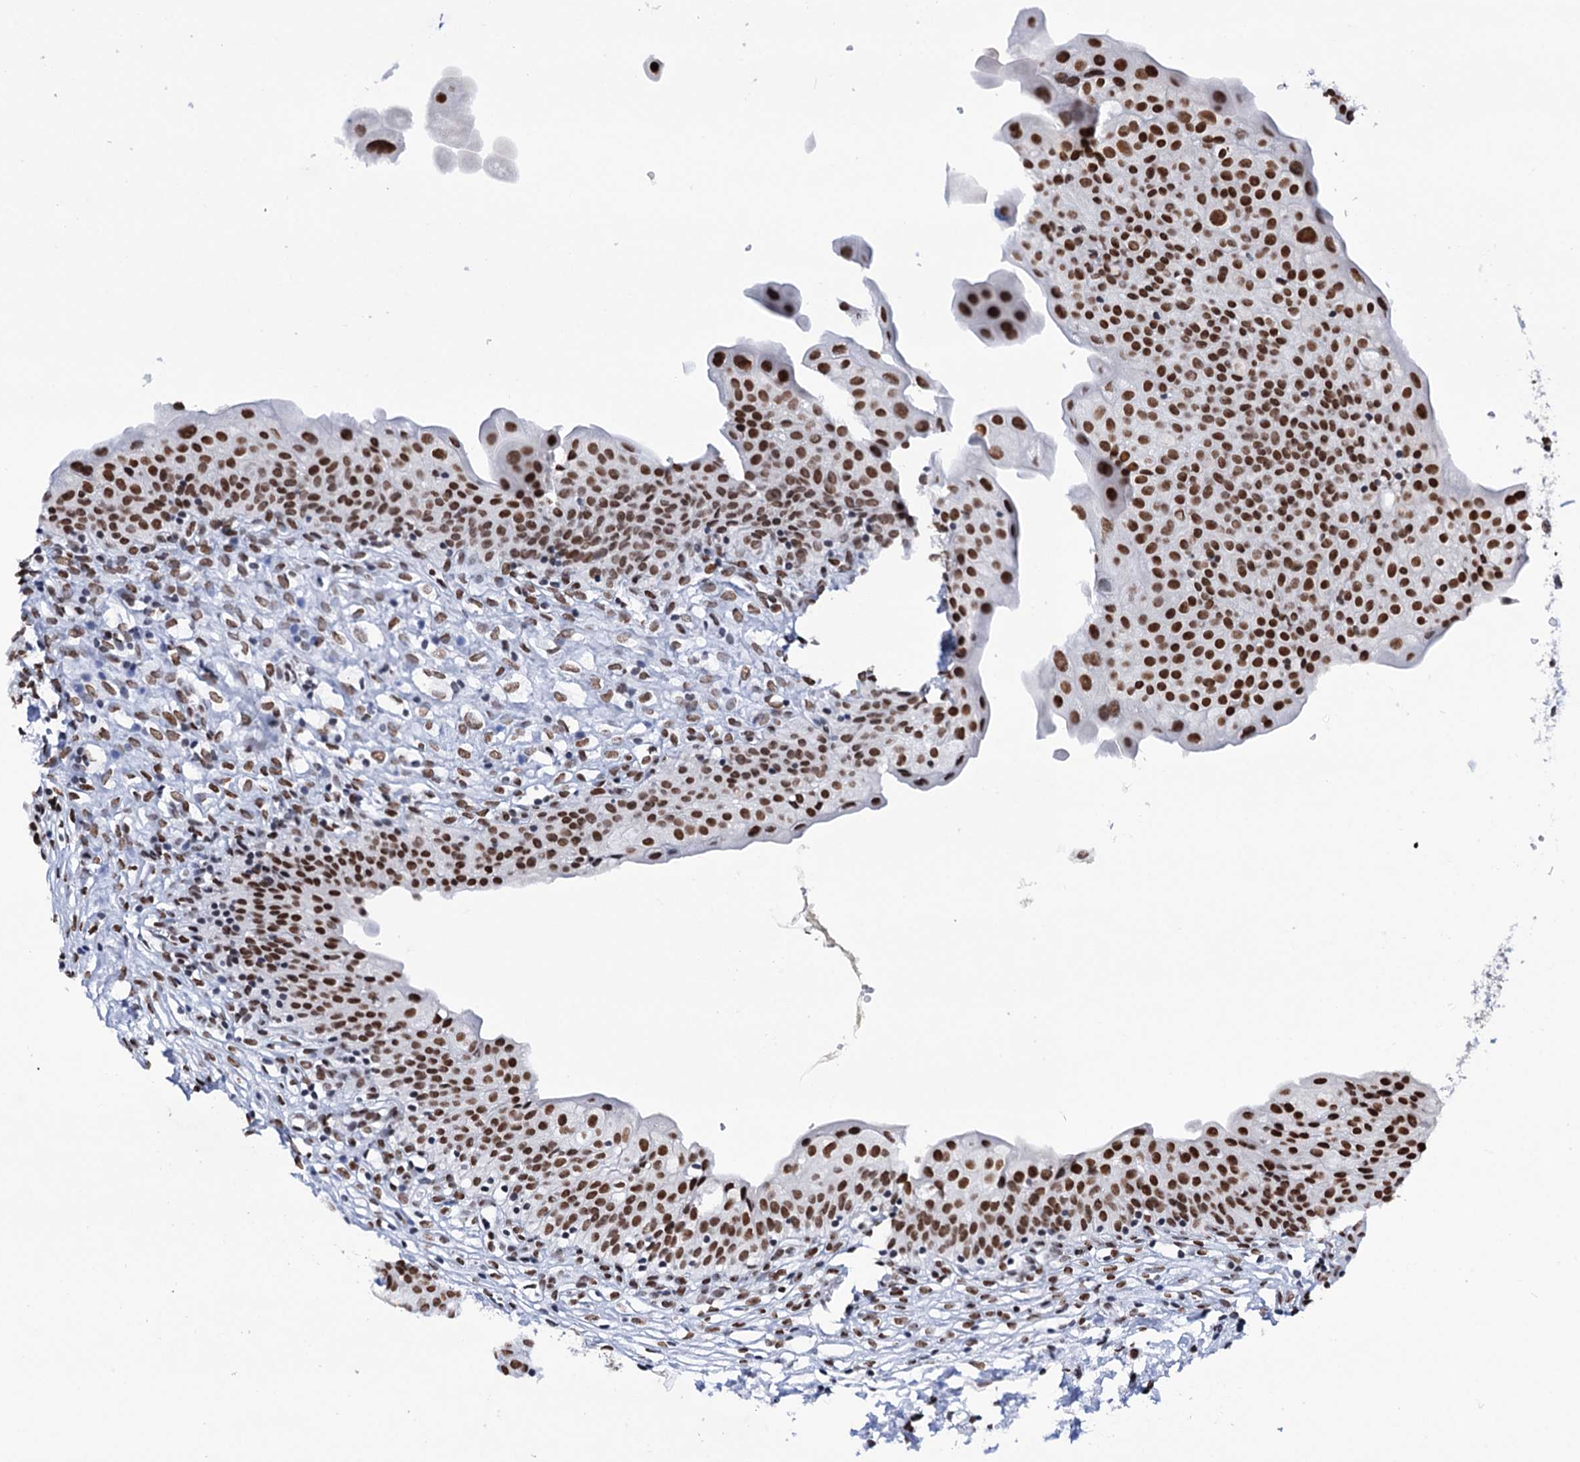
{"staining": {"intensity": "strong", "quantity": ">75%", "location": "nuclear"}, "tissue": "urinary bladder", "cell_type": "Urothelial cells", "image_type": "normal", "snomed": [{"axis": "morphology", "description": "Normal tissue, NOS"}, {"axis": "topography", "description": "Urinary bladder"}], "caption": "The immunohistochemical stain shows strong nuclear expression in urothelial cells of benign urinary bladder. The protein of interest is shown in brown color, while the nuclei are stained blue.", "gene": "MATR3", "patient": {"sex": "male", "age": 55}}